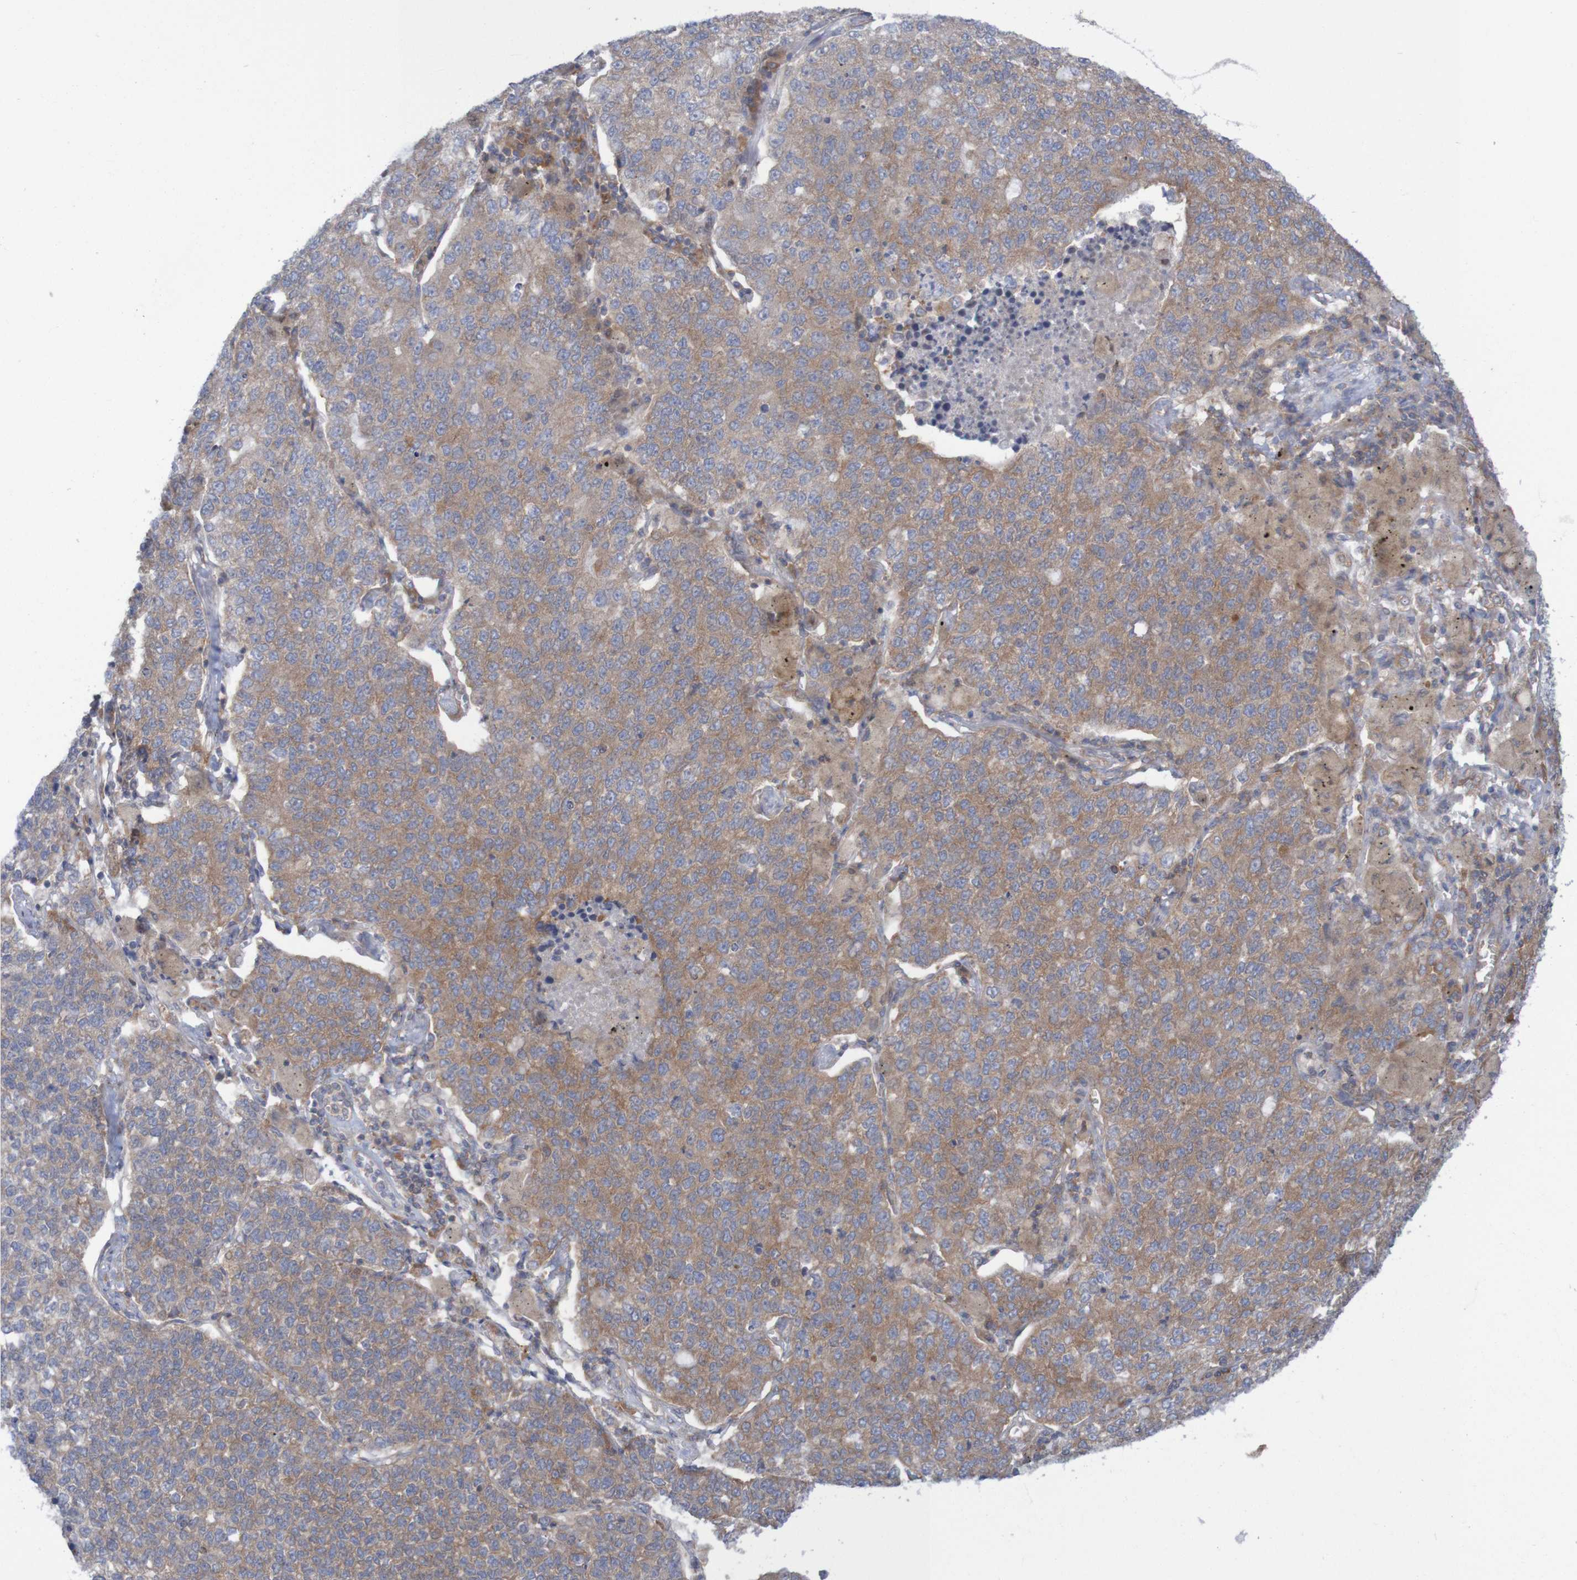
{"staining": {"intensity": "moderate", "quantity": ">75%", "location": "cytoplasmic/membranous"}, "tissue": "lung cancer", "cell_type": "Tumor cells", "image_type": "cancer", "snomed": [{"axis": "morphology", "description": "Adenocarcinoma, NOS"}, {"axis": "topography", "description": "Lung"}], "caption": "IHC (DAB) staining of human lung adenocarcinoma demonstrates moderate cytoplasmic/membranous protein staining in about >75% of tumor cells.", "gene": "LRRC47", "patient": {"sex": "male", "age": 49}}